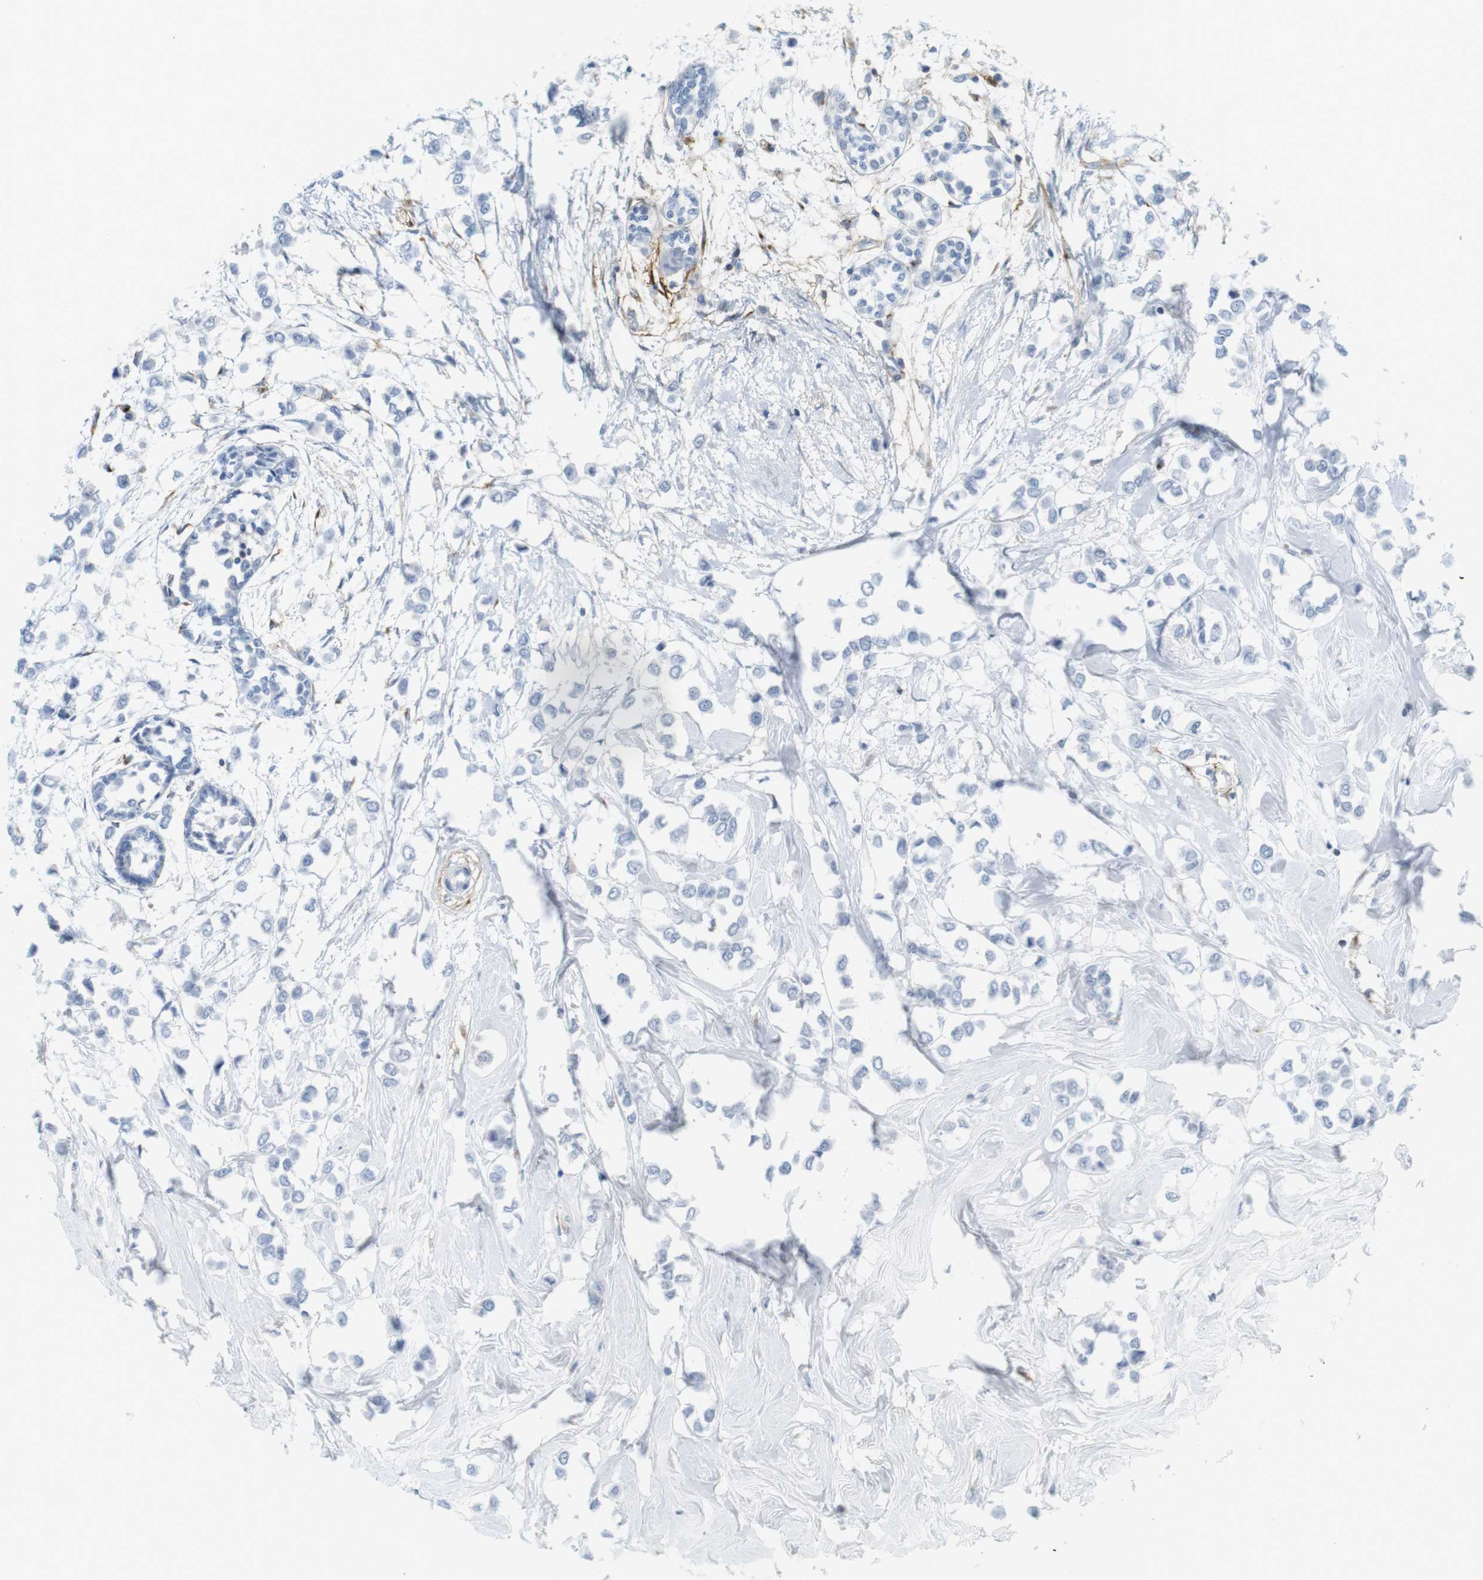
{"staining": {"intensity": "negative", "quantity": "none", "location": "none"}, "tissue": "breast cancer", "cell_type": "Tumor cells", "image_type": "cancer", "snomed": [{"axis": "morphology", "description": "Lobular carcinoma"}, {"axis": "topography", "description": "Breast"}], "caption": "Protein analysis of breast lobular carcinoma reveals no significant expression in tumor cells. (Stains: DAB immunohistochemistry (IHC) with hematoxylin counter stain, Microscopy: brightfield microscopy at high magnification).", "gene": "F2R", "patient": {"sex": "female", "age": 51}}